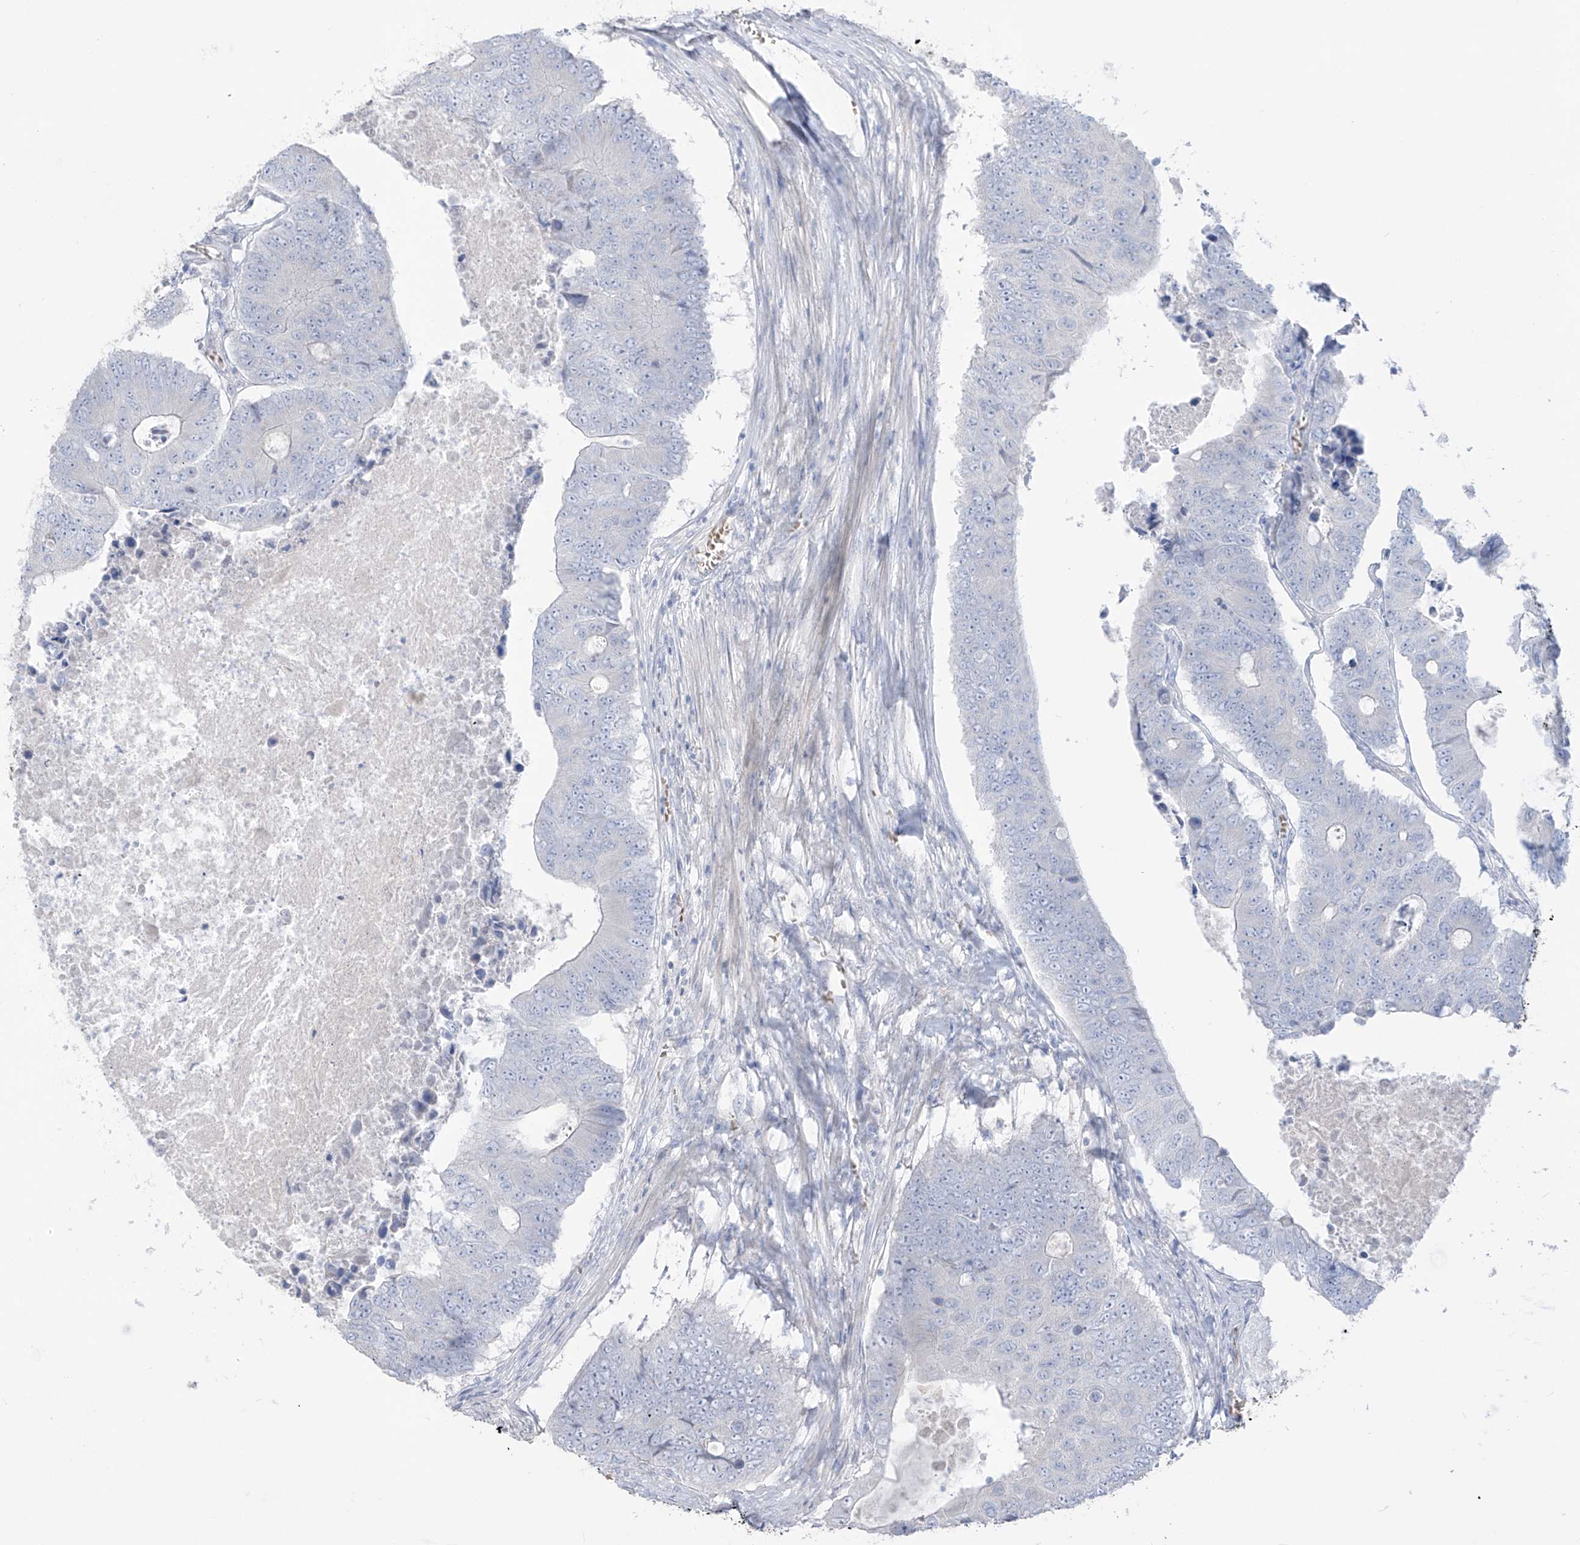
{"staining": {"intensity": "negative", "quantity": "none", "location": "none"}, "tissue": "colorectal cancer", "cell_type": "Tumor cells", "image_type": "cancer", "snomed": [{"axis": "morphology", "description": "Adenocarcinoma, NOS"}, {"axis": "topography", "description": "Colon"}], "caption": "Colorectal cancer (adenocarcinoma) was stained to show a protein in brown. There is no significant staining in tumor cells.", "gene": "ASPRV1", "patient": {"sex": "male", "age": 87}}